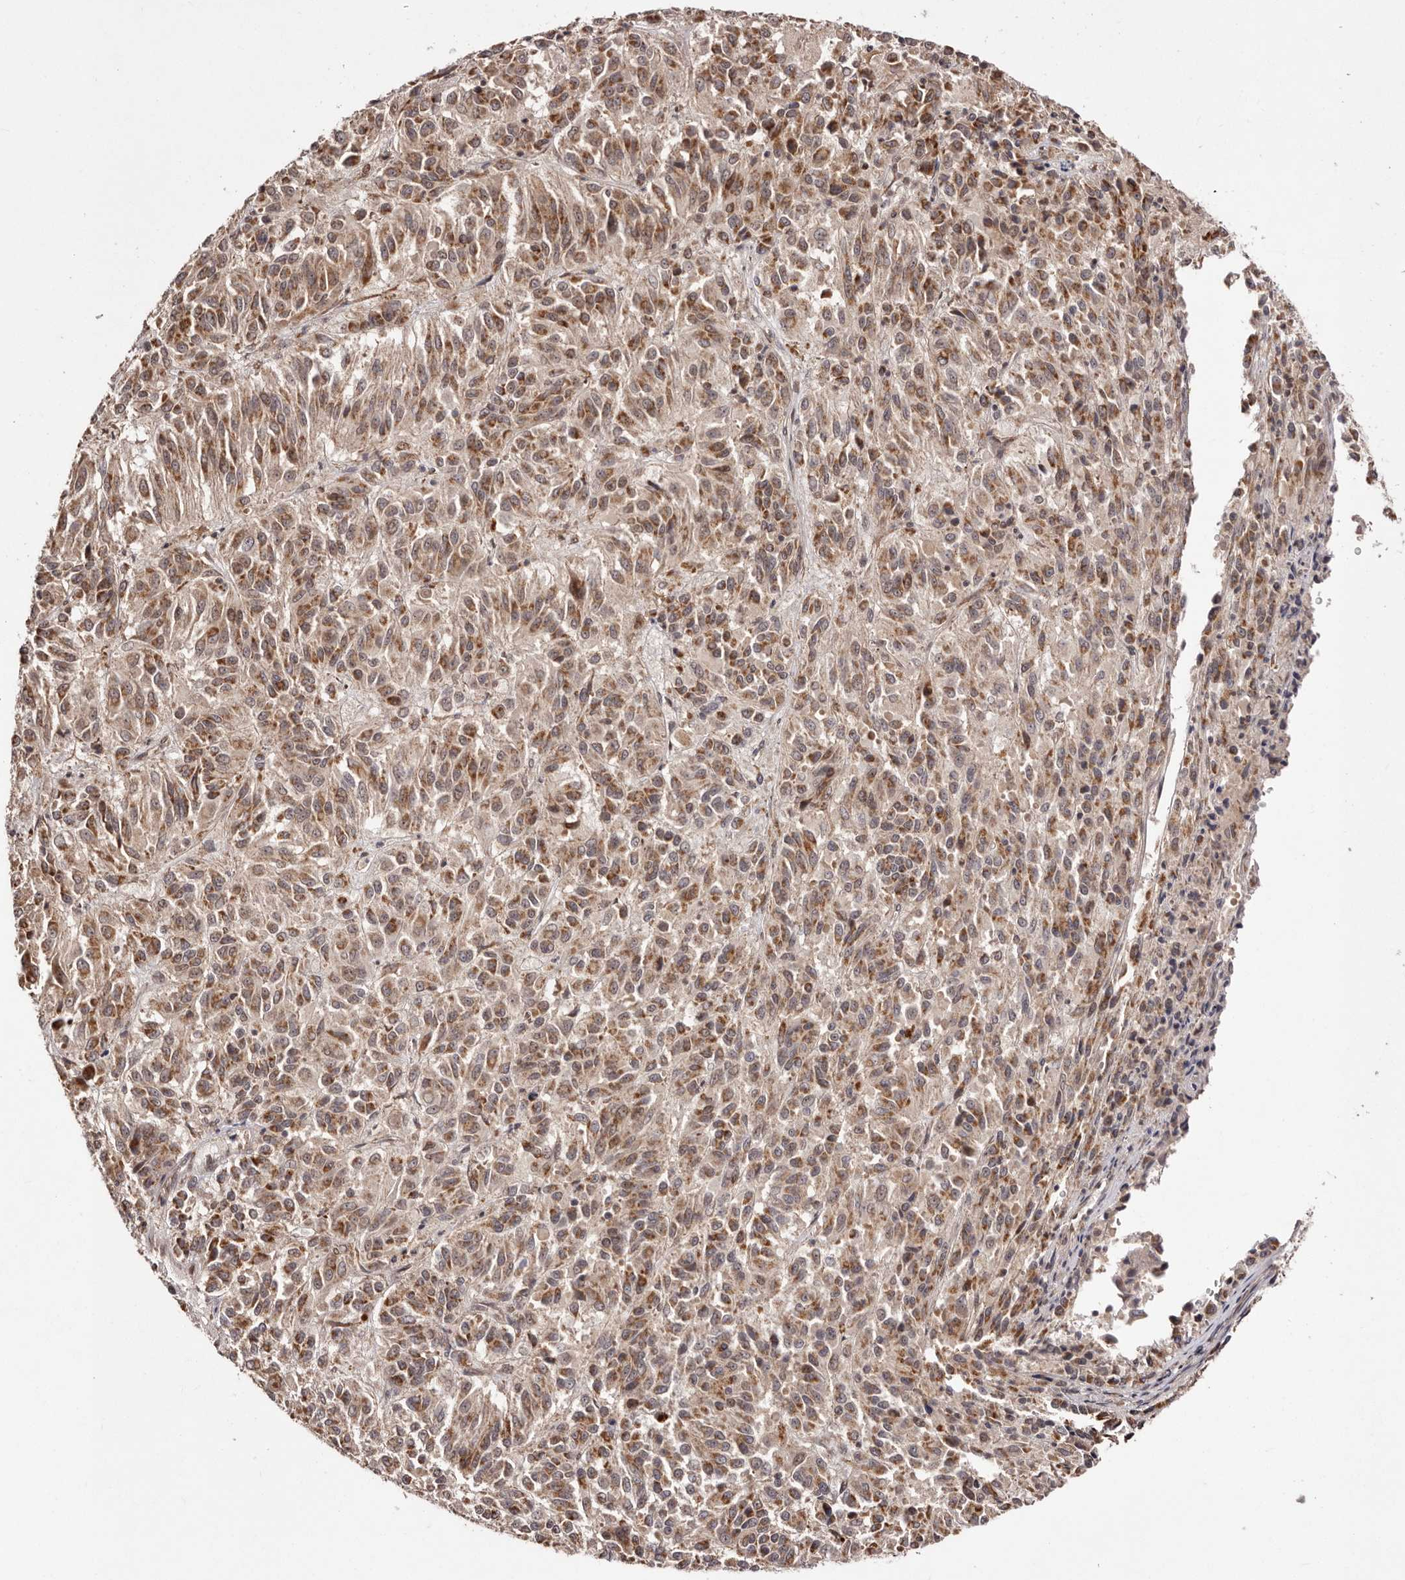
{"staining": {"intensity": "moderate", "quantity": ">75%", "location": "cytoplasmic/membranous"}, "tissue": "melanoma", "cell_type": "Tumor cells", "image_type": "cancer", "snomed": [{"axis": "morphology", "description": "Malignant melanoma, Metastatic site"}, {"axis": "topography", "description": "Lung"}], "caption": "Human melanoma stained with a protein marker exhibits moderate staining in tumor cells.", "gene": "EGR3", "patient": {"sex": "male", "age": 64}}